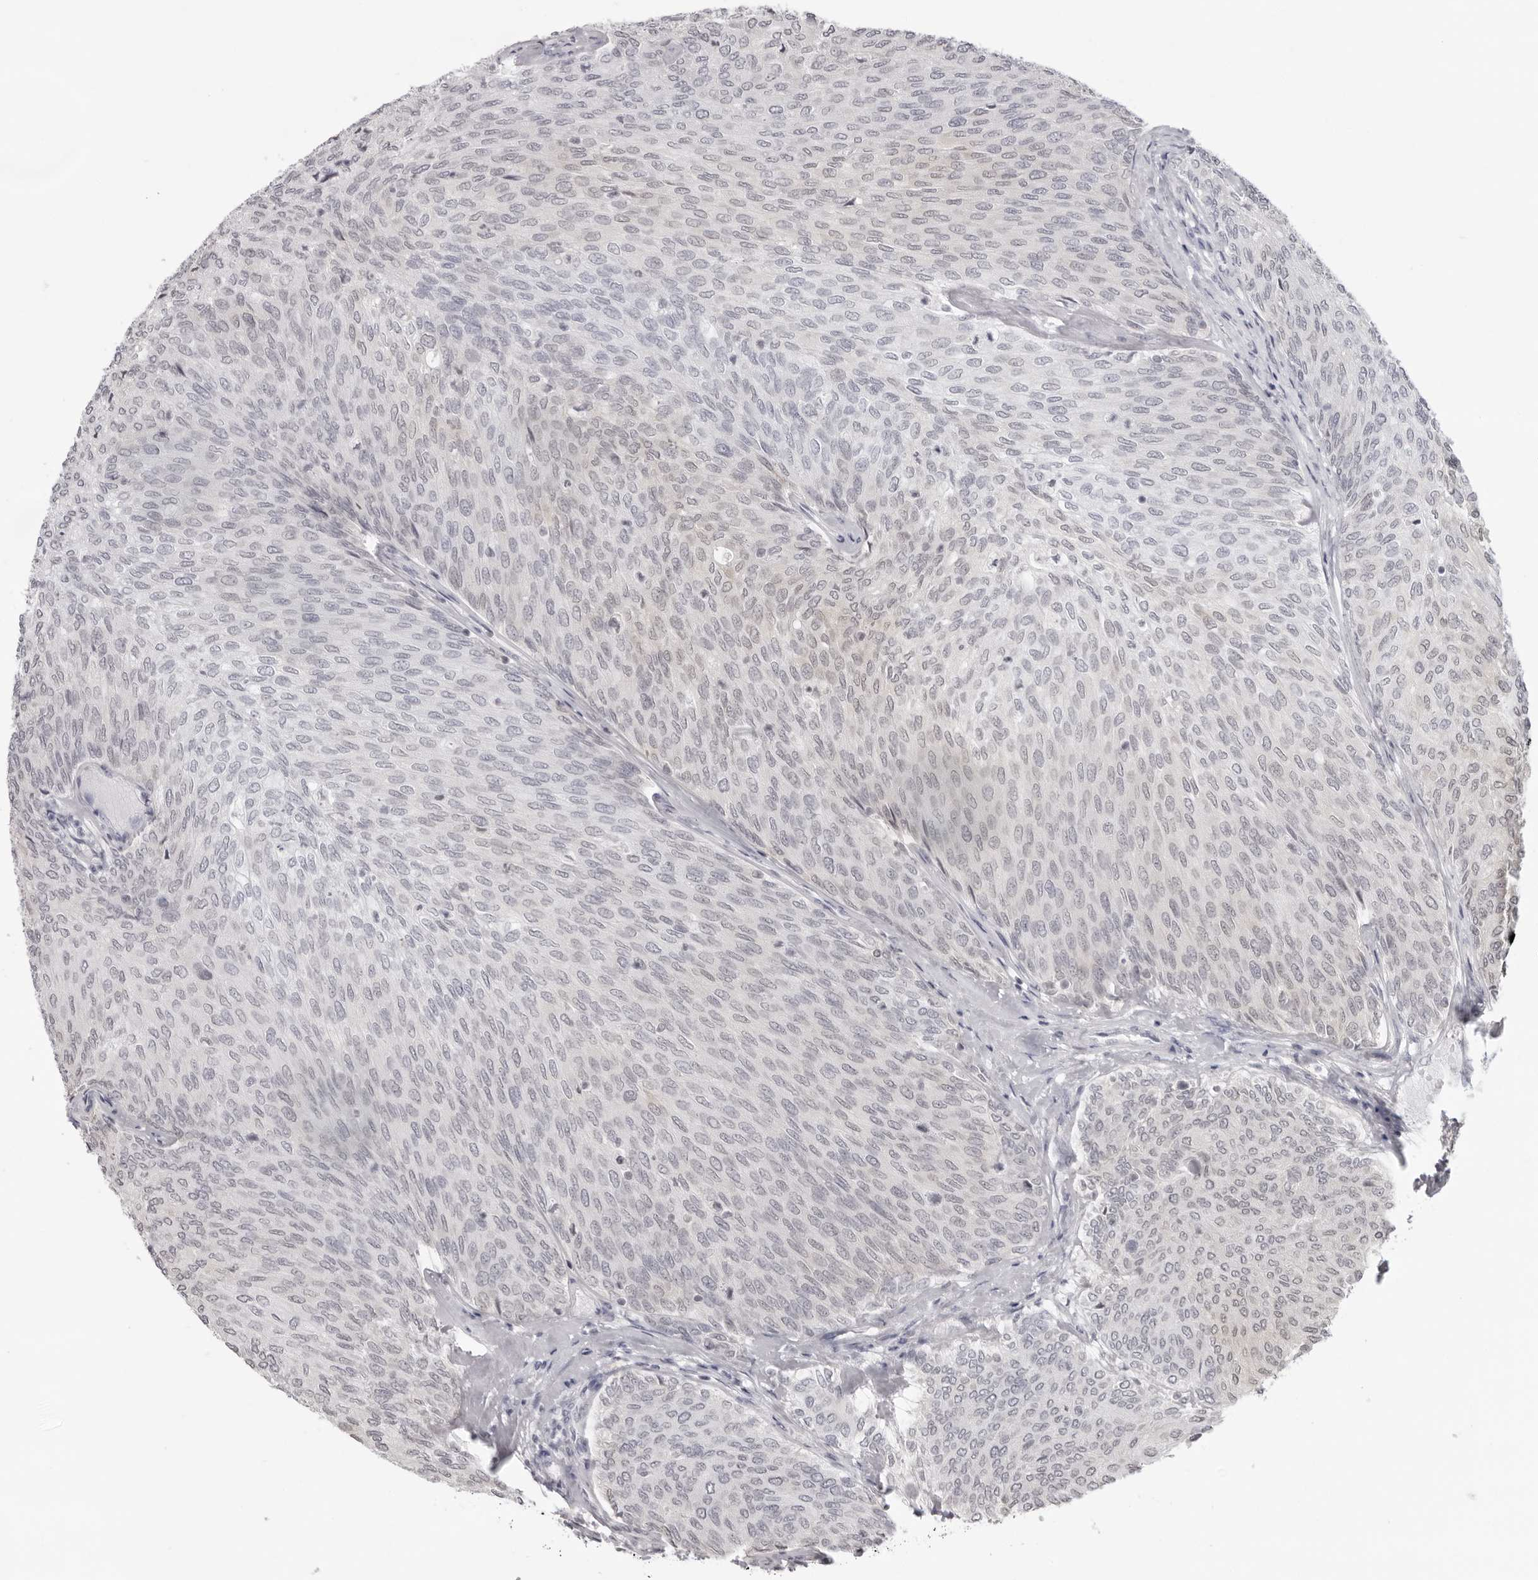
{"staining": {"intensity": "negative", "quantity": "none", "location": "none"}, "tissue": "urothelial cancer", "cell_type": "Tumor cells", "image_type": "cancer", "snomed": [{"axis": "morphology", "description": "Urothelial carcinoma, Low grade"}, {"axis": "topography", "description": "Urinary bladder"}], "caption": "Urothelial cancer was stained to show a protein in brown. There is no significant positivity in tumor cells.", "gene": "ACP6", "patient": {"sex": "female", "age": 79}}